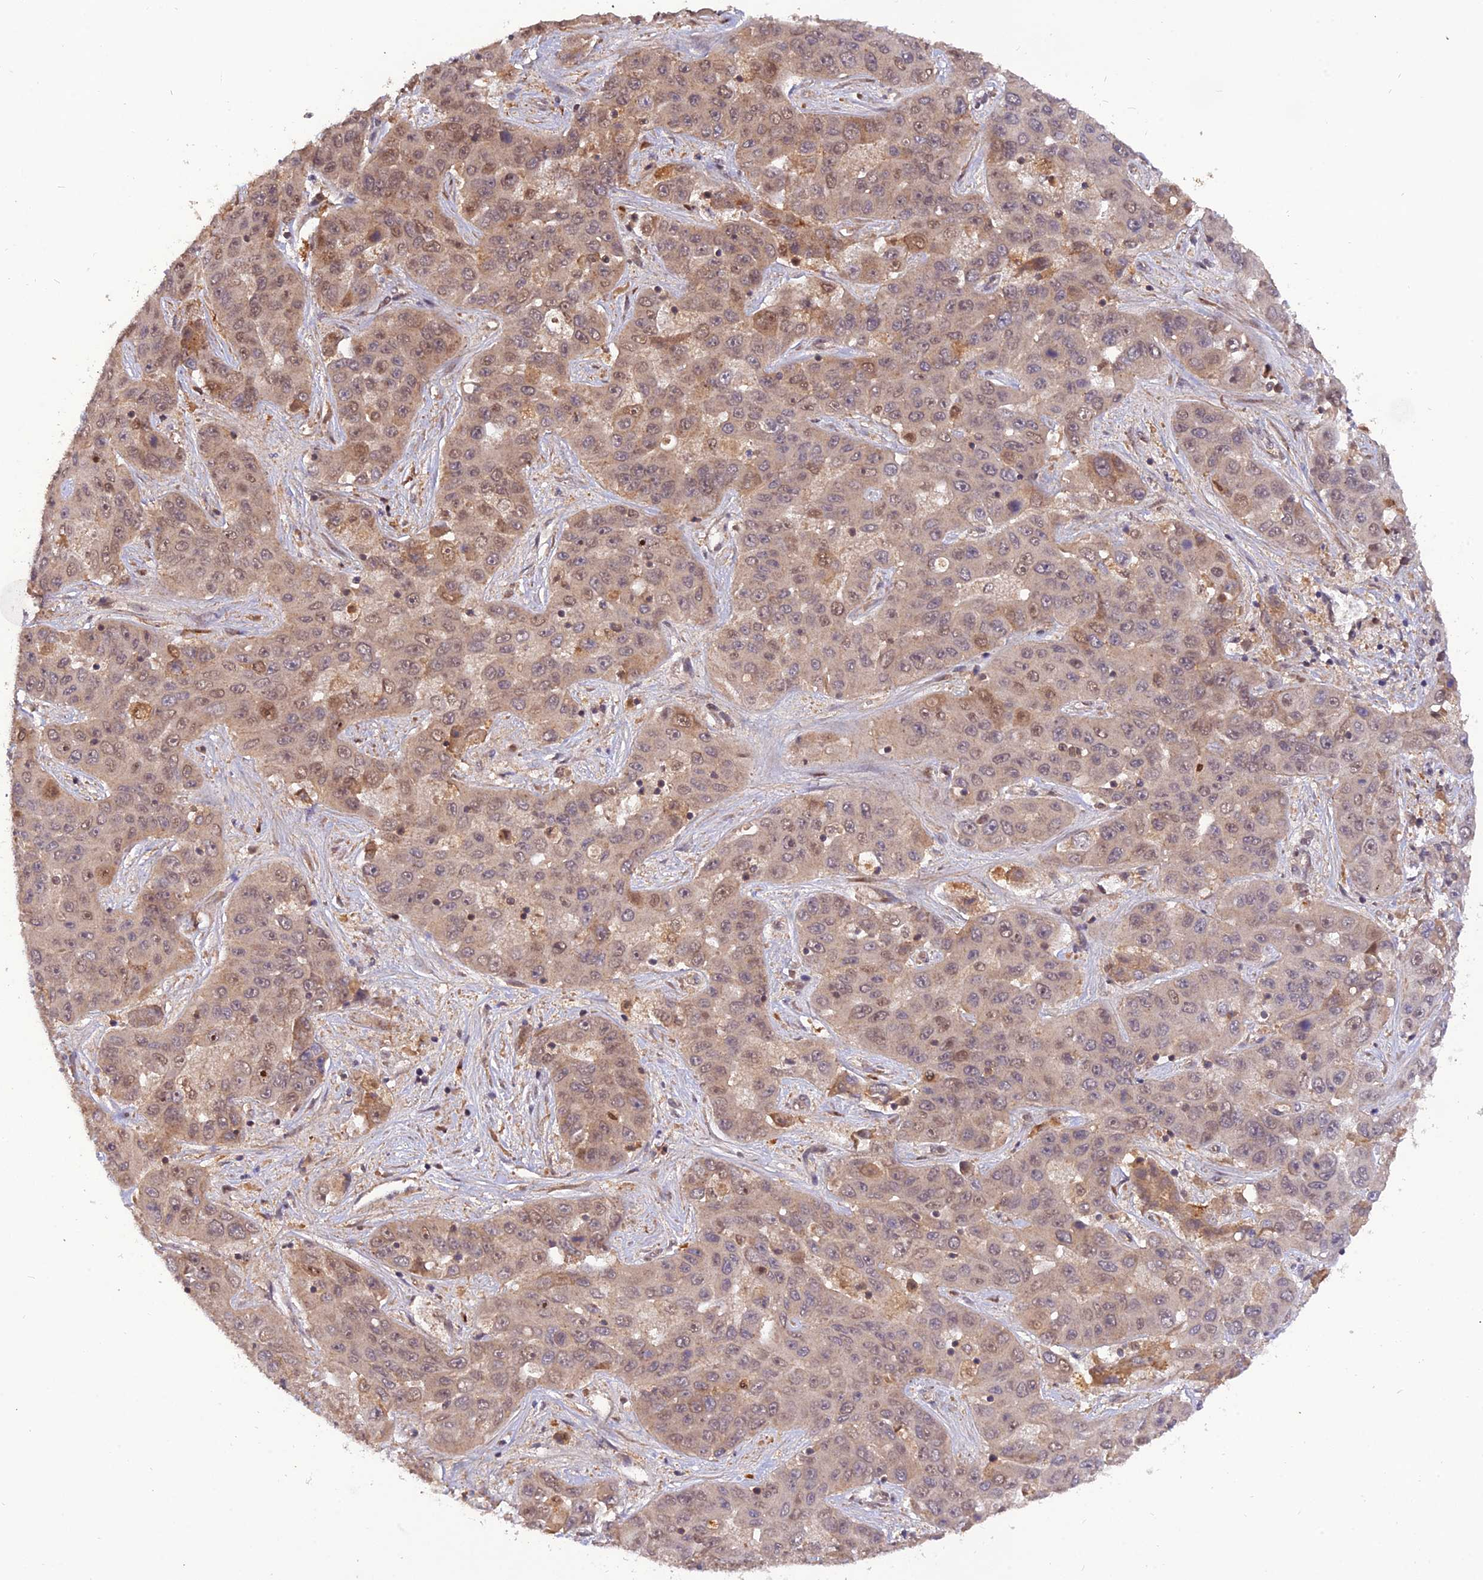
{"staining": {"intensity": "weak", "quantity": "25%-75%", "location": "cytoplasmic/membranous,nuclear"}, "tissue": "liver cancer", "cell_type": "Tumor cells", "image_type": "cancer", "snomed": [{"axis": "morphology", "description": "Cholangiocarcinoma"}, {"axis": "topography", "description": "Liver"}], "caption": "Weak cytoplasmic/membranous and nuclear protein expression is appreciated in about 25%-75% of tumor cells in liver cancer.", "gene": "REV1", "patient": {"sex": "female", "age": 52}}